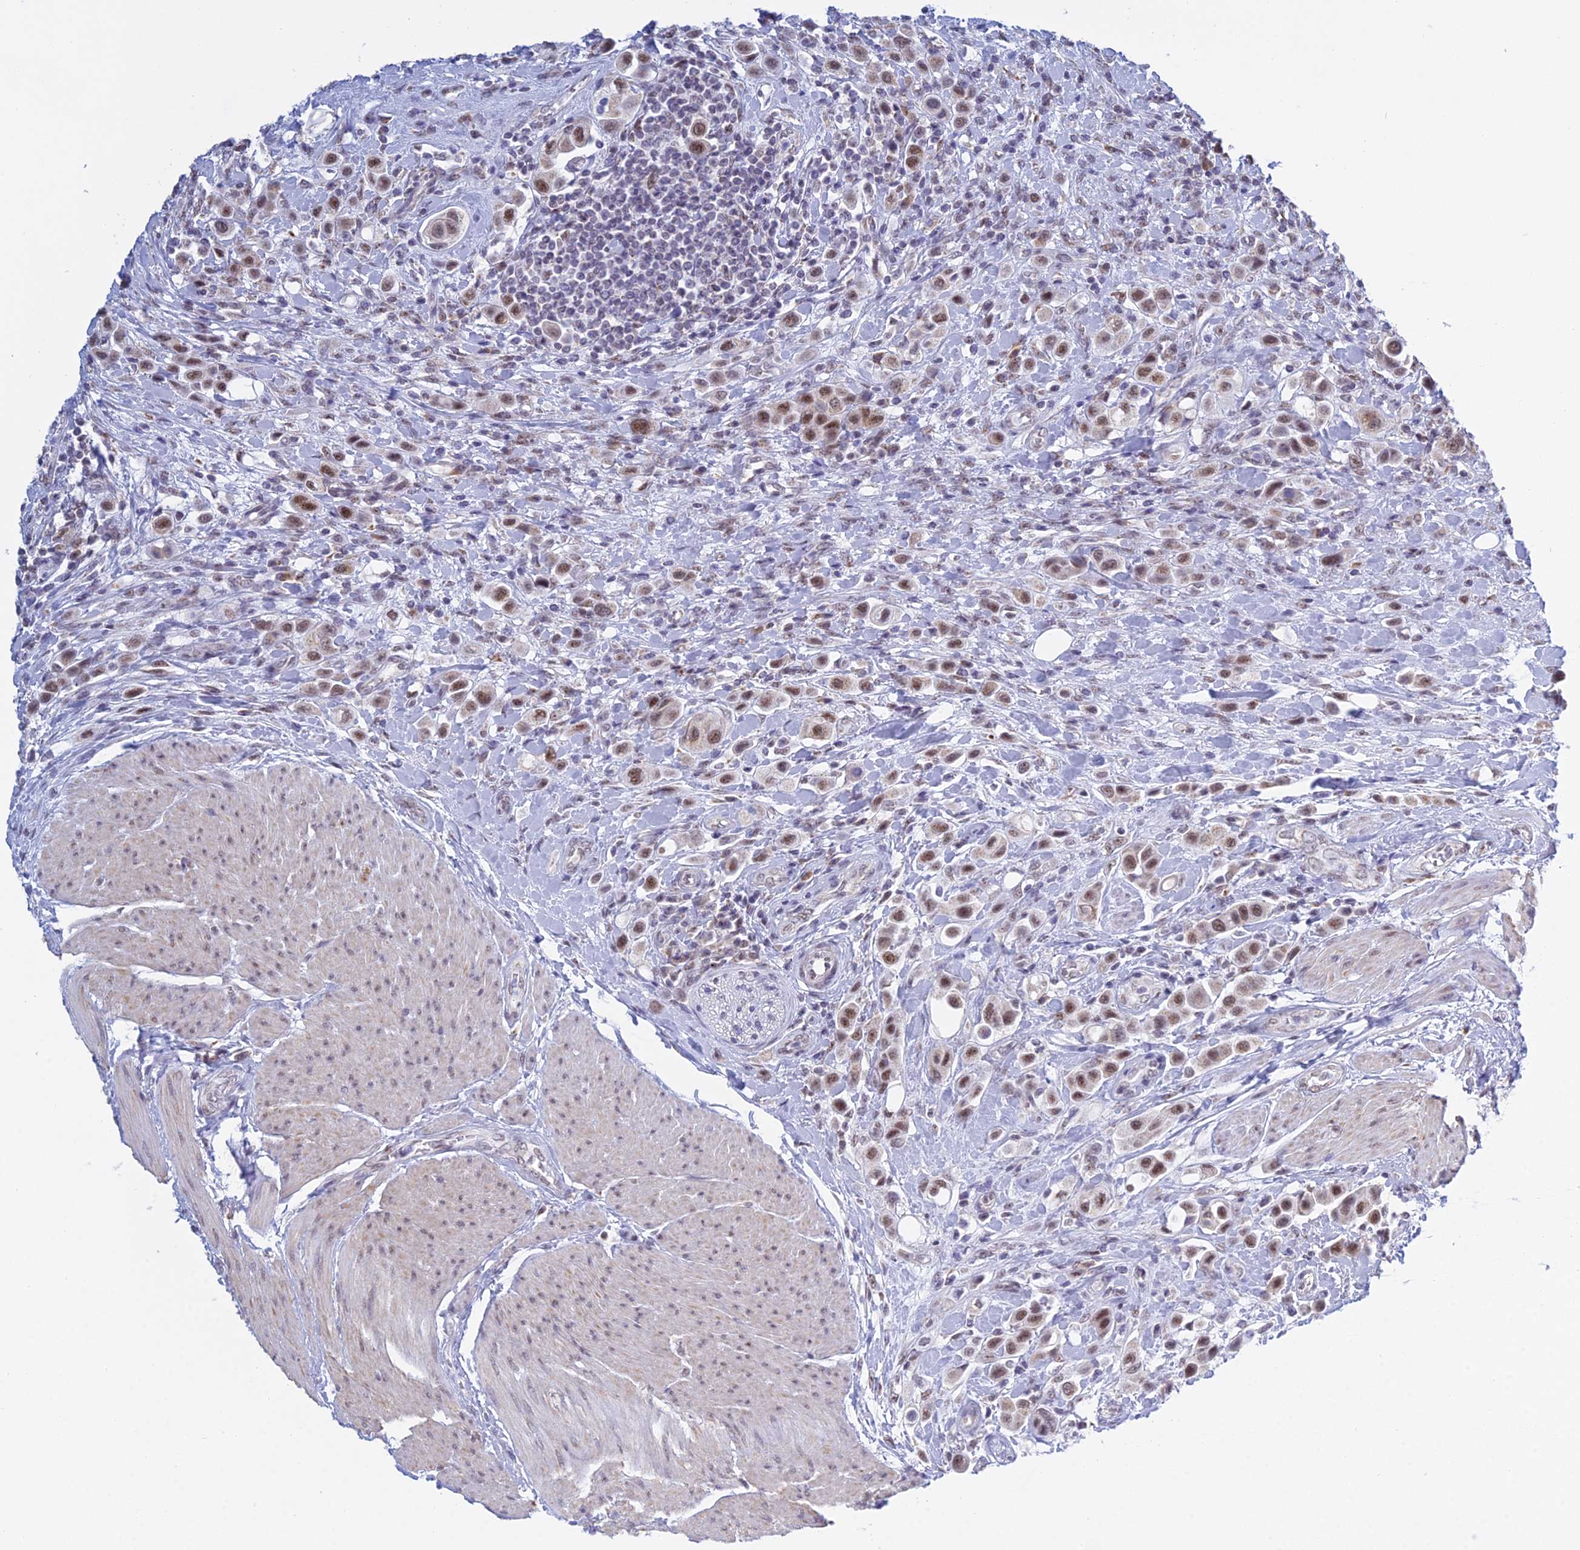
{"staining": {"intensity": "moderate", "quantity": ">75%", "location": "nuclear"}, "tissue": "urothelial cancer", "cell_type": "Tumor cells", "image_type": "cancer", "snomed": [{"axis": "morphology", "description": "Urothelial carcinoma, High grade"}, {"axis": "topography", "description": "Urinary bladder"}], "caption": "The photomicrograph exhibits immunohistochemical staining of urothelial carcinoma (high-grade). There is moderate nuclear expression is identified in about >75% of tumor cells. The staining is performed using DAB brown chromogen to label protein expression. The nuclei are counter-stained blue using hematoxylin.", "gene": "KLF14", "patient": {"sex": "male", "age": 50}}